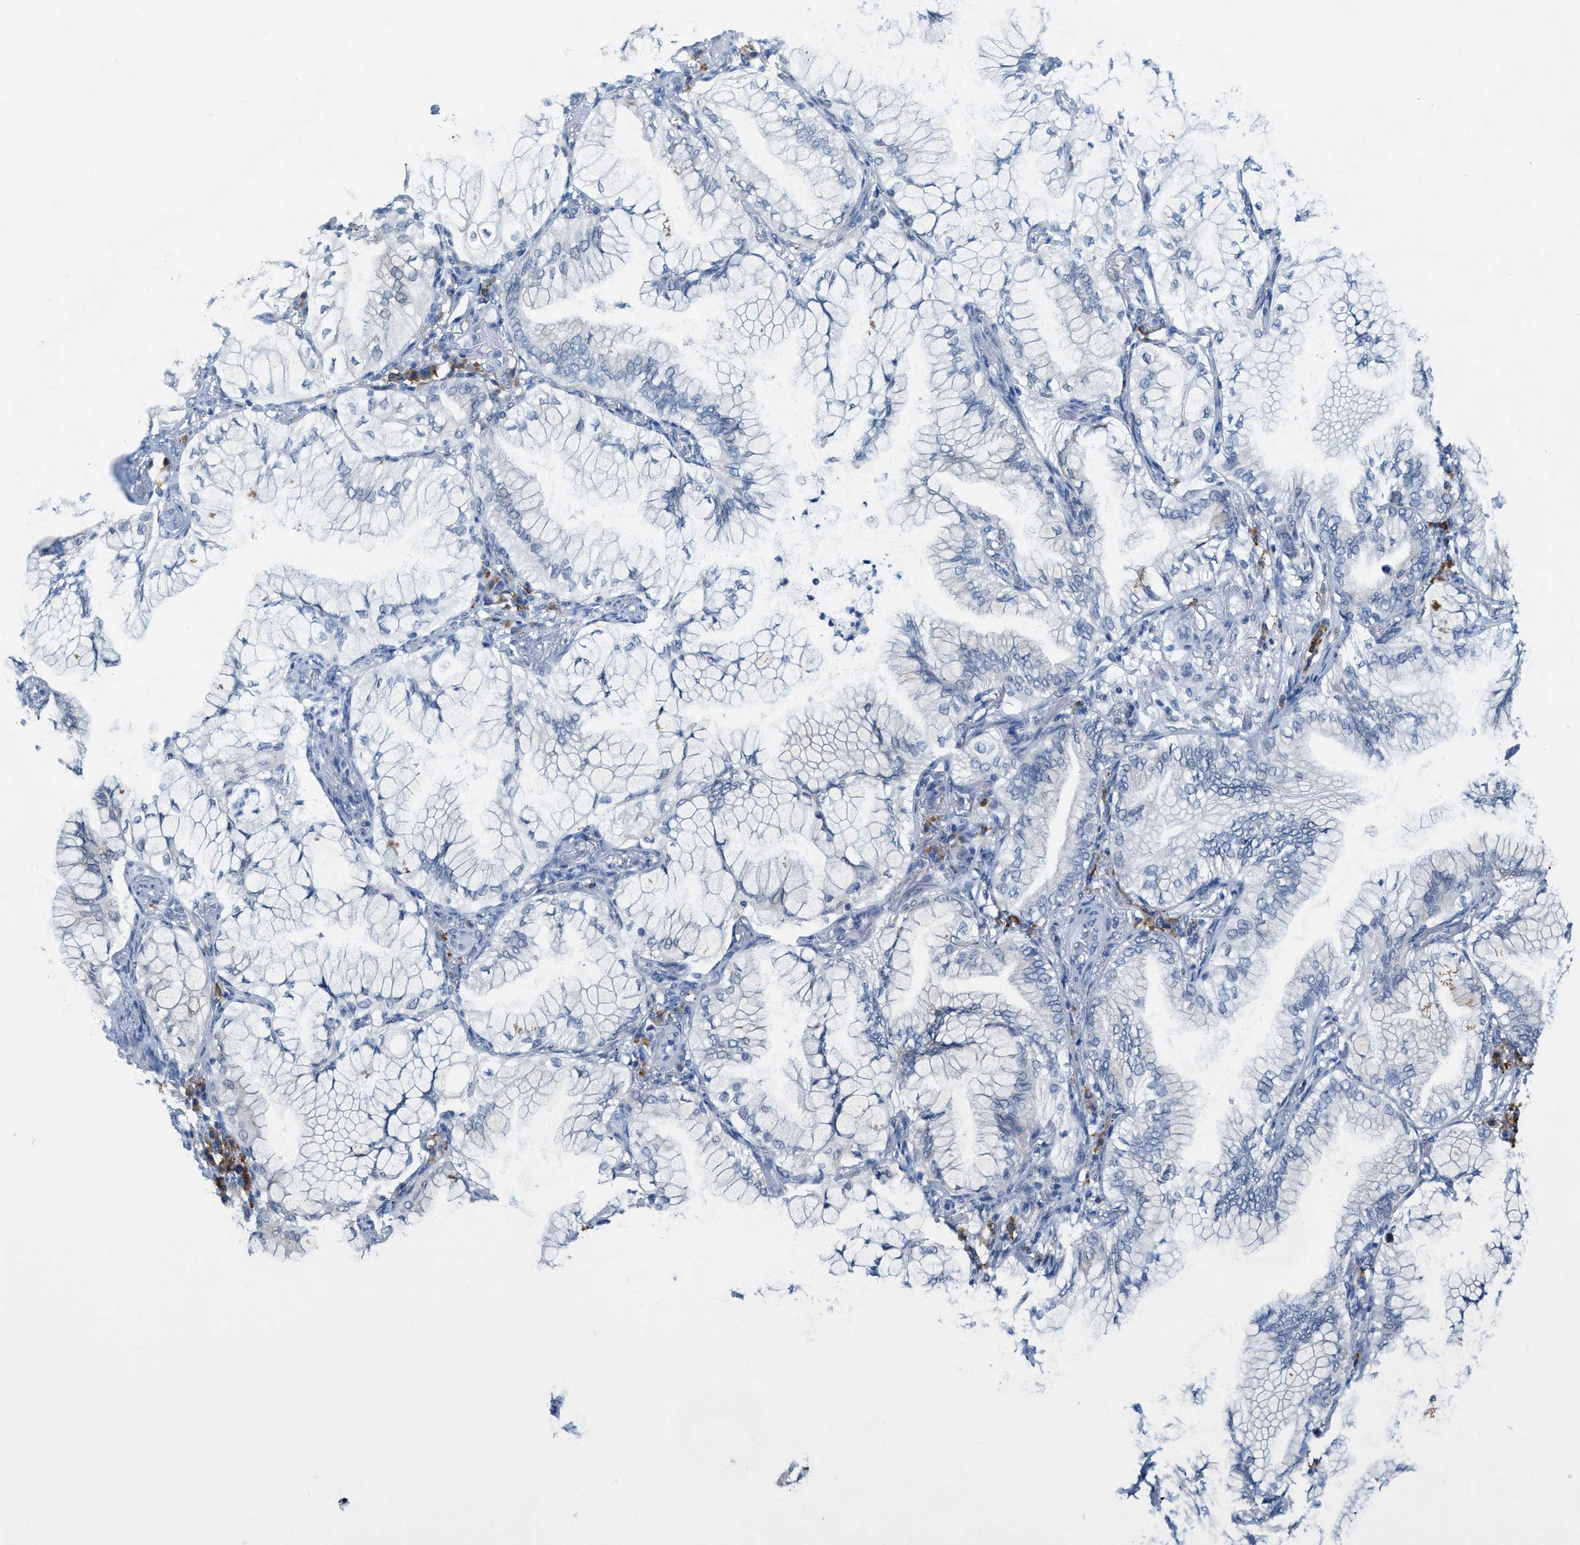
{"staining": {"intensity": "negative", "quantity": "none", "location": "none"}, "tissue": "lung cancer", "cell_type": "Tumor cells", "image_type": "cancer", "snomed": [{"axis": "morphology", "description": "Adenocarcinoma, NOS"}, {"axis": "topography", "description": "Lung"}], "caption": "Histopathology image shows no protein positivity in tumor cells of lung adenocarcinoma tissue.", "gene": "KIFC3", "patient": {"sex": "female", "age": 70}}